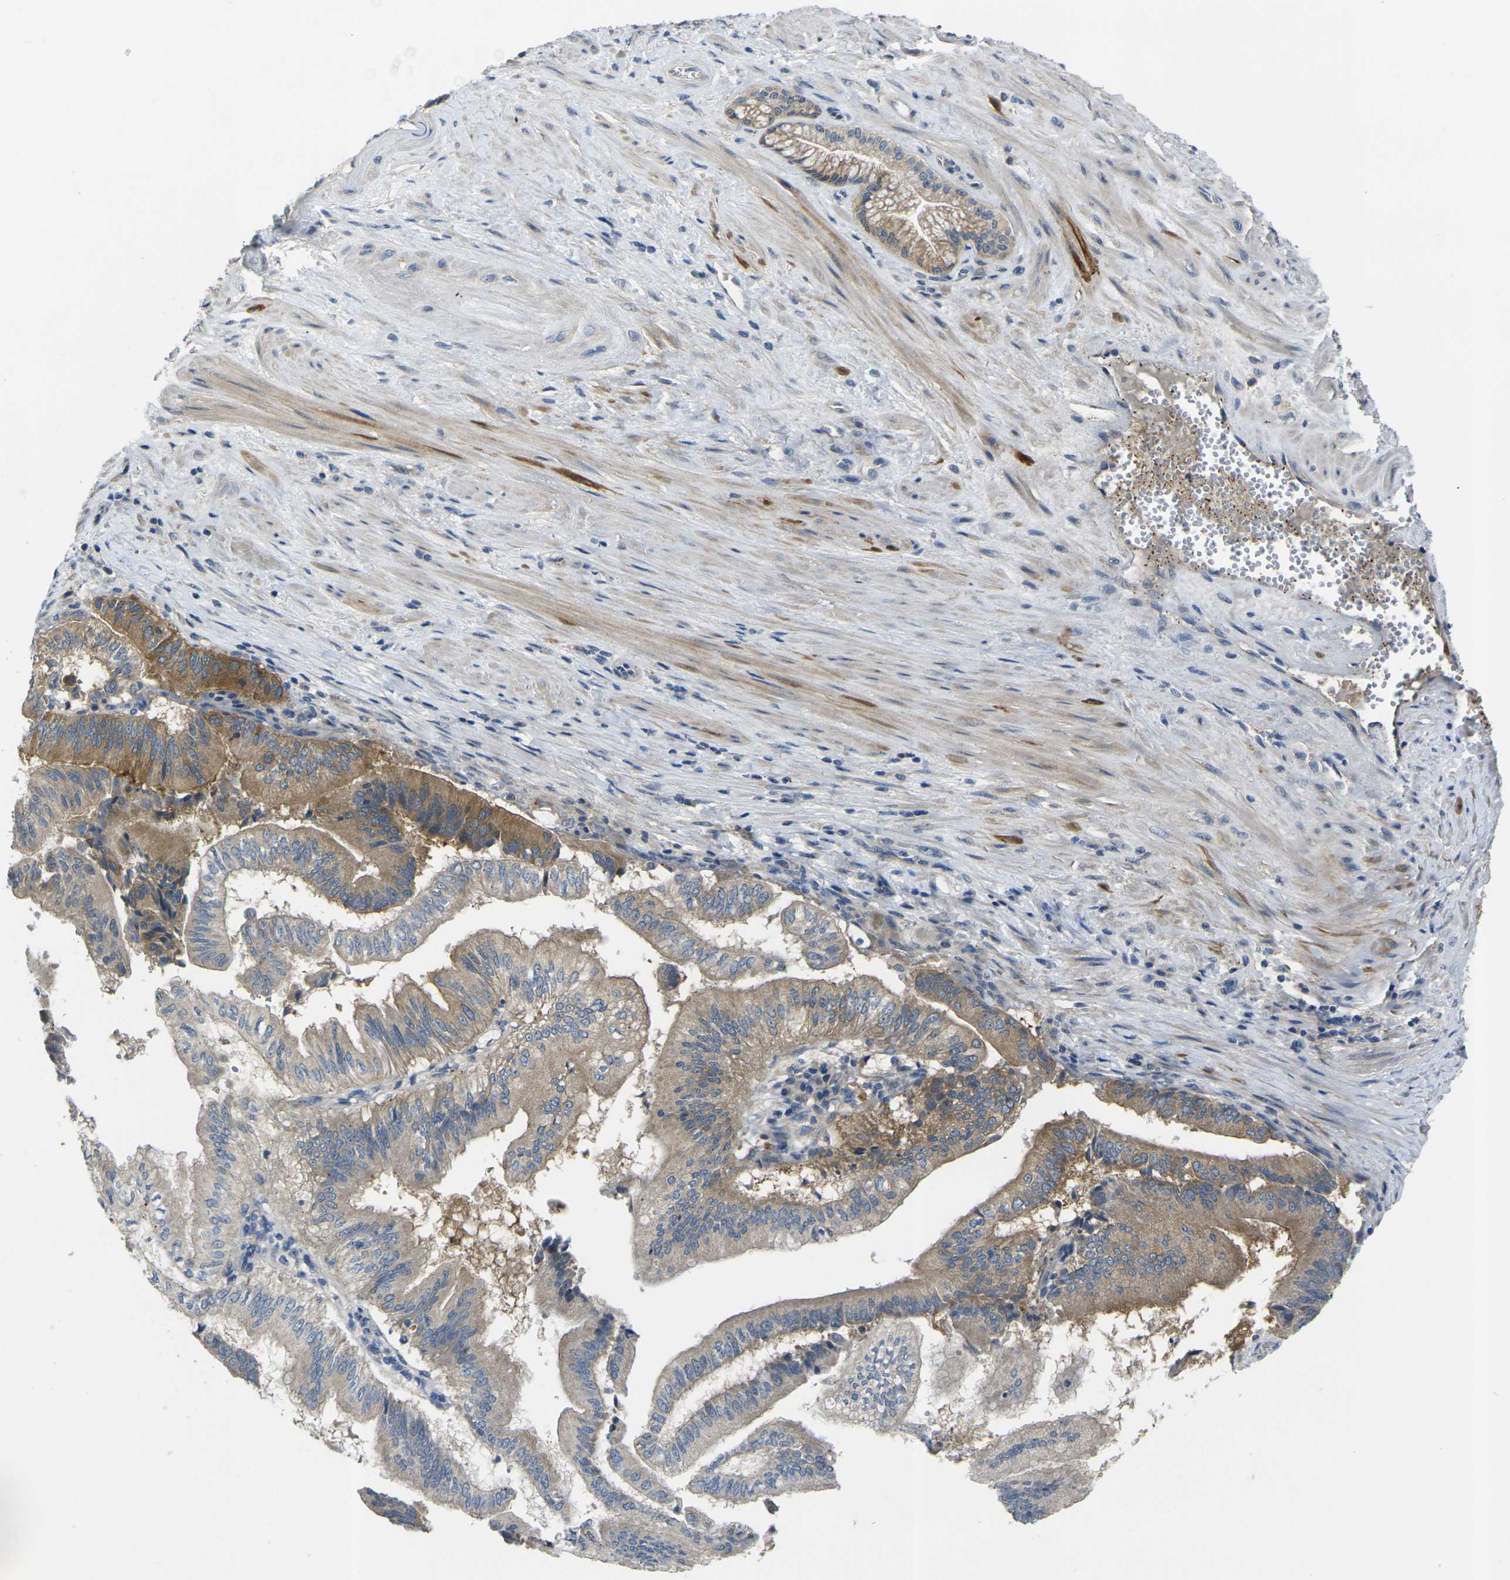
{"staining": {"intensity": "moderate", "quantity": "25%-75%", "location": "cytoplasmic/membranous"}, "tissue": "pancreatic cancer", "cell_type": "Tumor cells", "image_type": "cancer", "snomed": [{"axis": "morphology", "description": "Adenocarcinoma, NOS"}, {"axis": "topography", "description": "Pancreas"}], "caption": "Adenocarcinoma (pancreatic) was stained to show a protein in brown. There is medium levels of moderate cytoplasmic/membranous positivity in approximately 25%-75% of tumor cells.", "gene": "GNA12", "patient": {"sex": "male", "age": 82}}